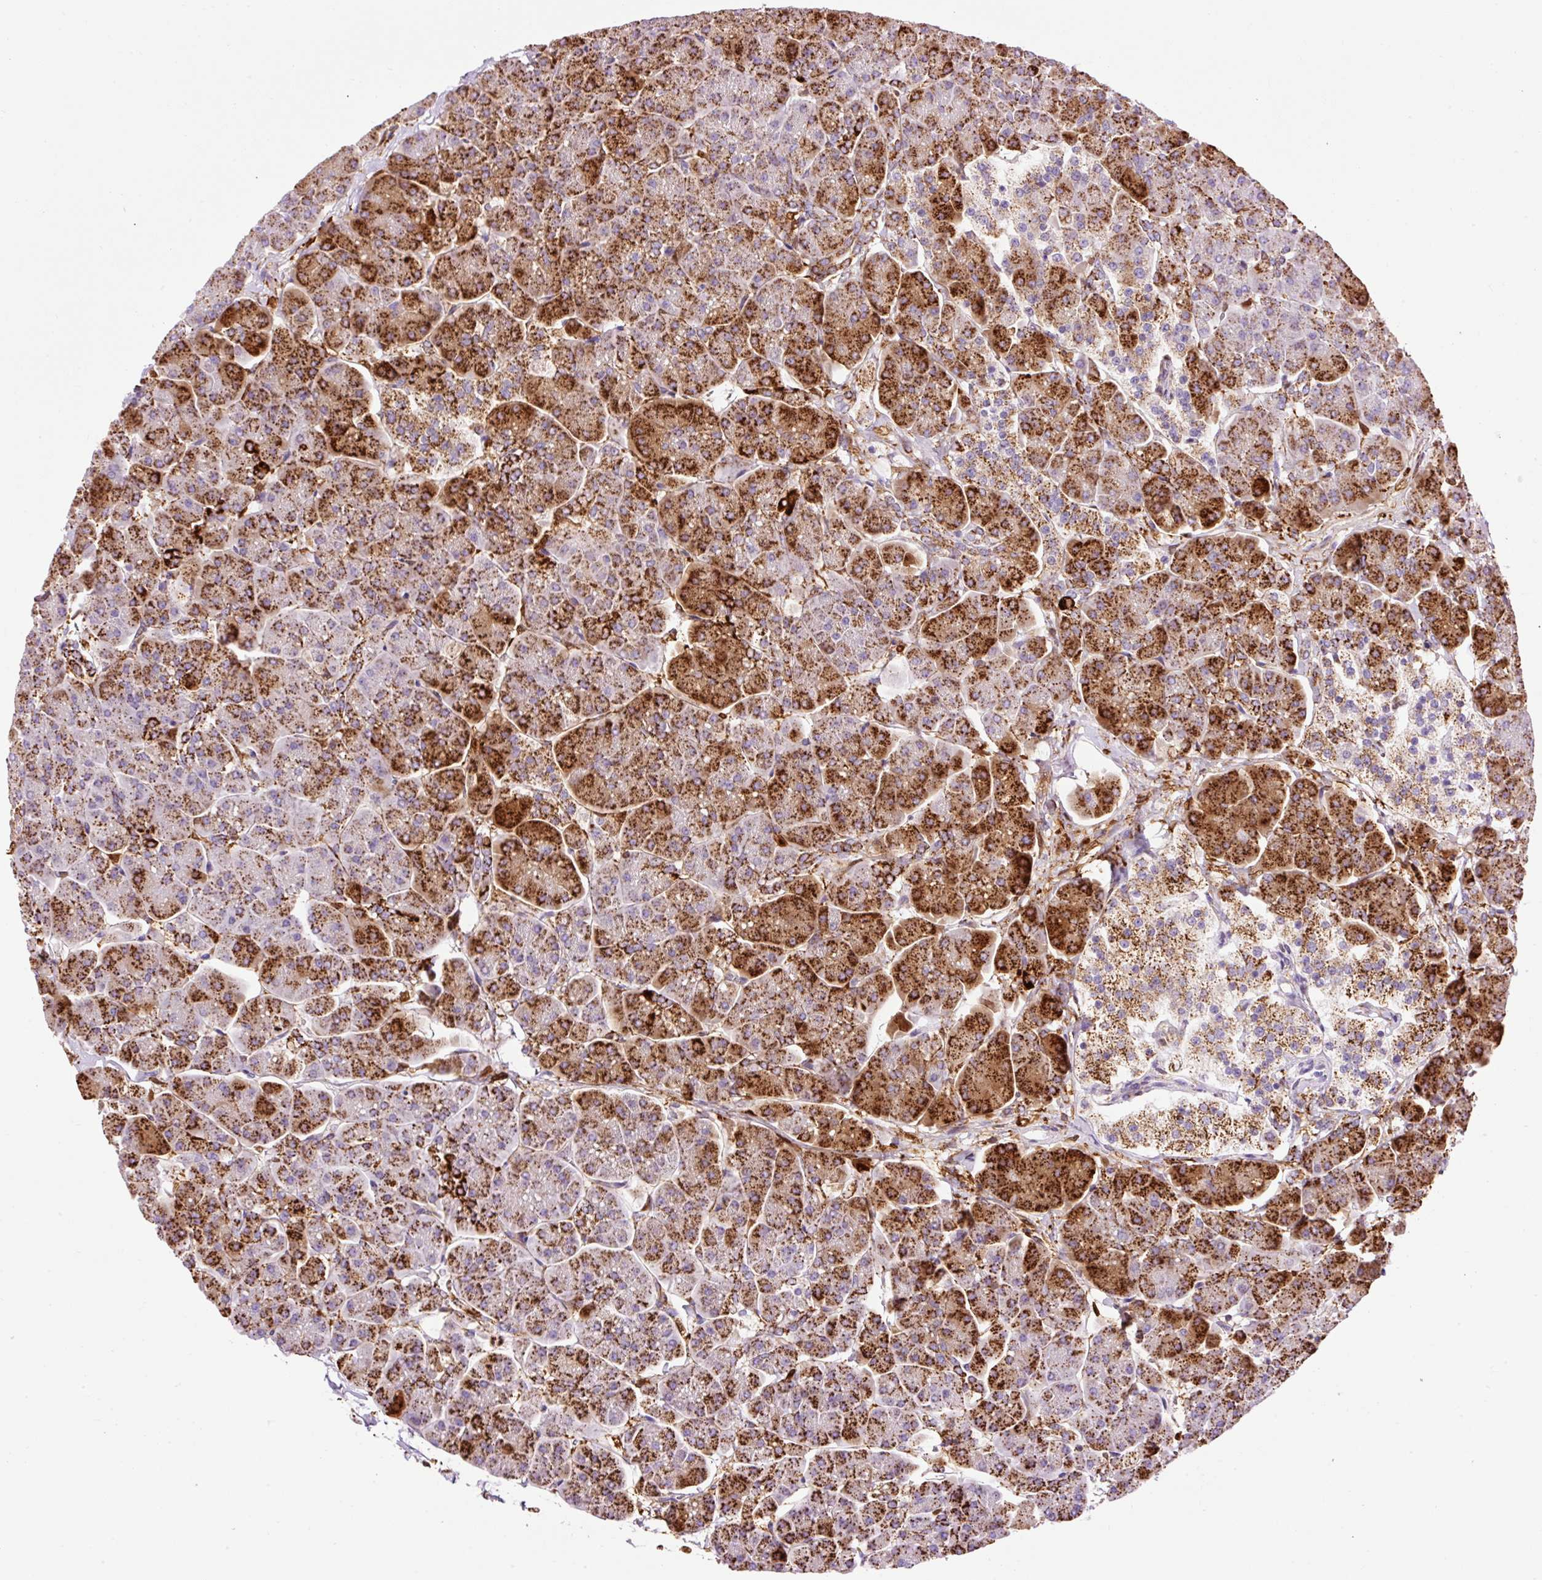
{"staining": {"intensity": "strong", "quantity": "25%-75%", "location": "cytoplasmic/membranous"}, "tissue": "pancreas", "cell_type": "Exocrine glandular cells", "image_type": "normal", "snomed": [{"axis": "morphology", "description": "Normal tissue, NOS"}, {"axis": "topography", "description": "Pancreas"}, {"axis": "topography", "description": "Peripheral nerve tissue"}], "caption": "Immunohistochemistry (DAB) staining of unremarkable pancreas shows strong cytoplasmic/membranous protein positivity in approximately 25%-75% of exocrine glandular cells. The staining is performed using DAB brown chromogen to label protein expression. The nuclei are counter-stained blue using hematoxylin.", "gene": "CD83", "patient": {"sex": "male", "age": 54}}